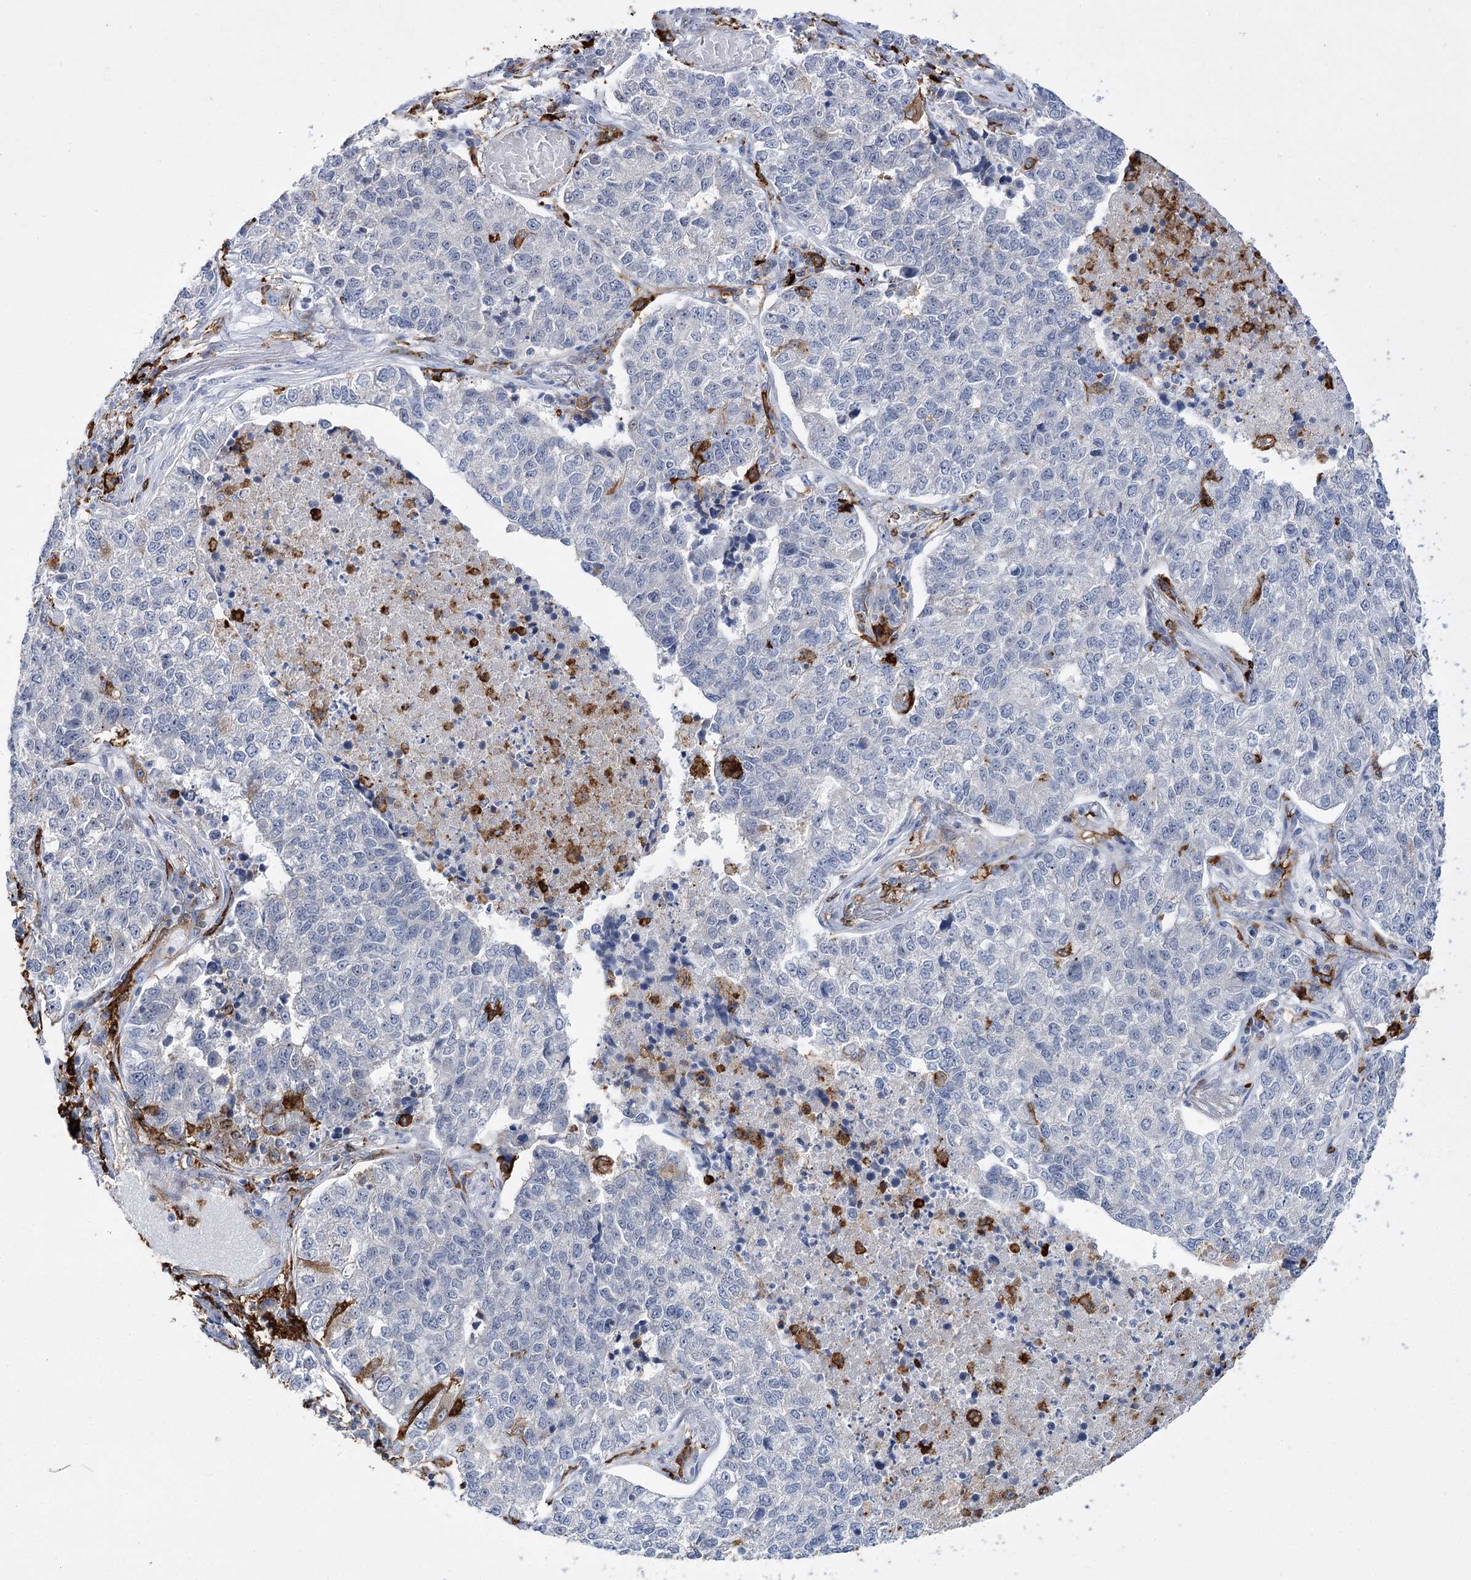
{"staining": {"intensity": "negative", "quantity": "none", "location": "none"}, "tissue": "lung cancer", "cell_type": "Tumor cells", "image_type": "cancer", "snomed": [{"axis": "morphology", "description": "Adenocarcinoma, NOS"}, {"axis": "topography", "description": "Lung"}], "caption": "DAB (3,3'-diaminobenzidine) immunohistochemical staining of lung adenocarcinoma shows no significant staining in tumor cells.", "gene": "PIWIL4", "patient": {"sex": "male", "age": 49}}